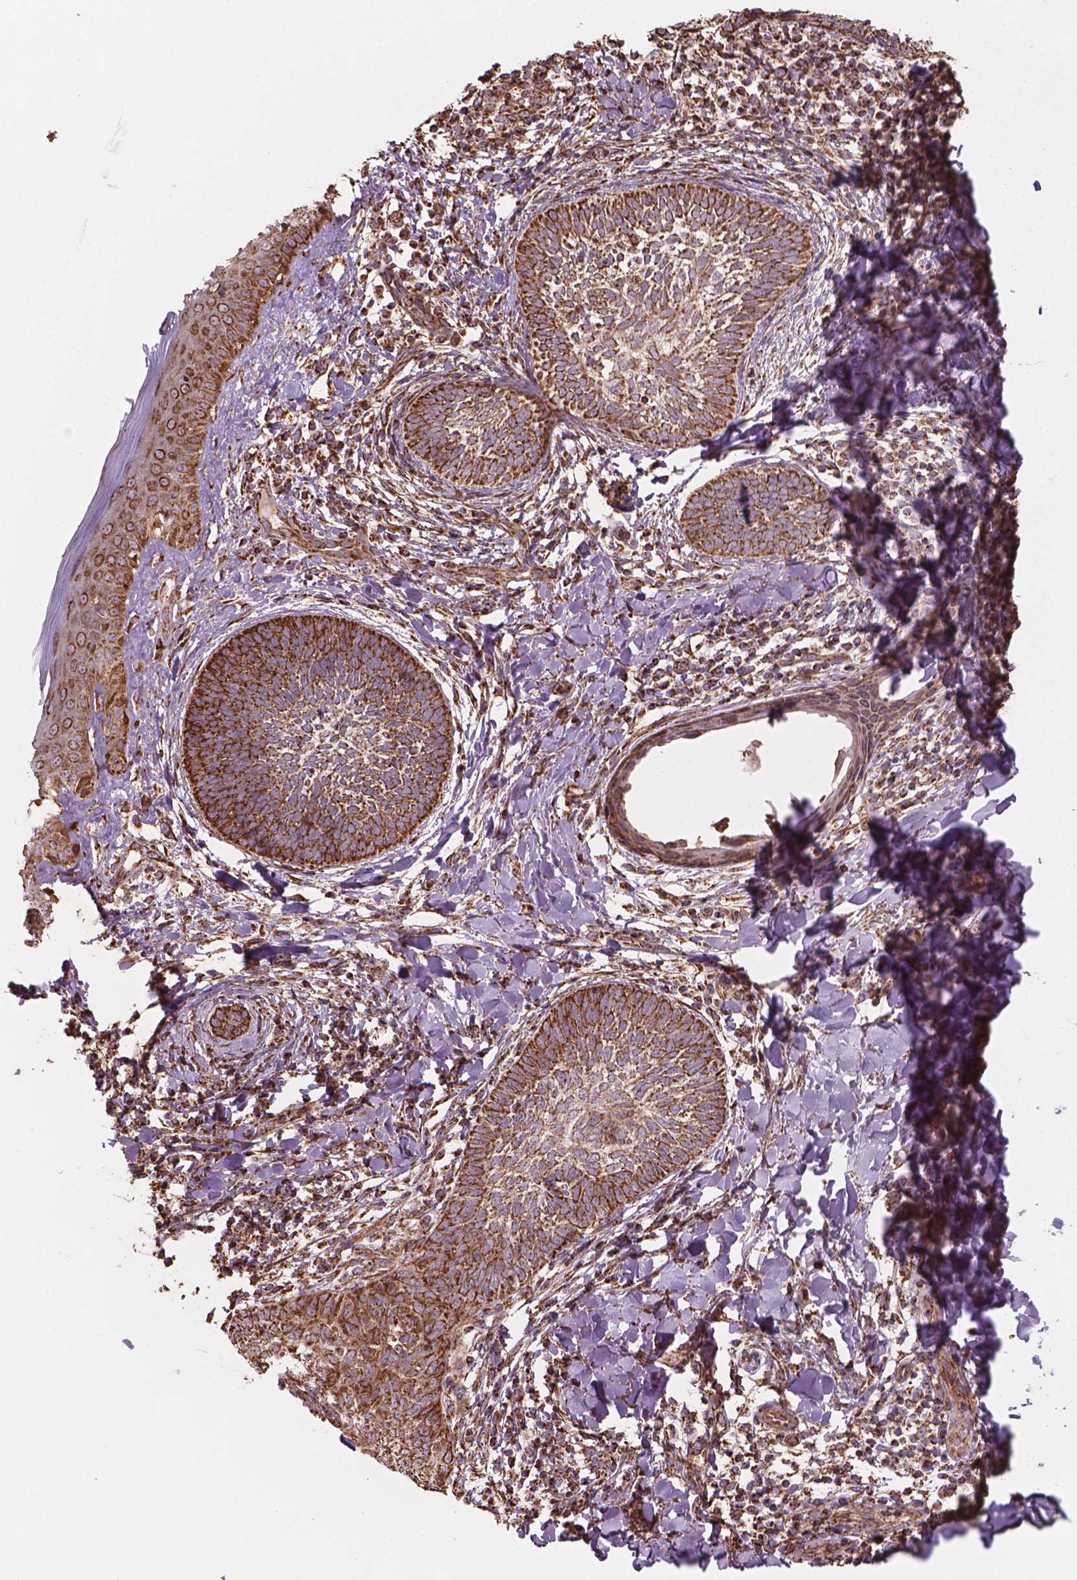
{"staining": {"intensity": "moderate", "quantity": ">75%", "location": "cytoplasmic/membranous"}, "tissue": "skin cancer", "cell_type": "Tumor cells", "image_type": "cancer", "snomed": [{"axis": "morphology", "description": "Normal tissue, NOS"}, {"axis": "morphology", "description": "Basal cell carcinoma"}, {"axis": "topography", "description": "Skin"}], "caption": "The photomicrograph displays staining of basal cell carcinoma (skin), revealing moderate cytoplasmic/membranous protein staining (brown color) within tumor cells.", "gene": "HS3ST3A1", "patient": {"sex": "male", "age": 46}}